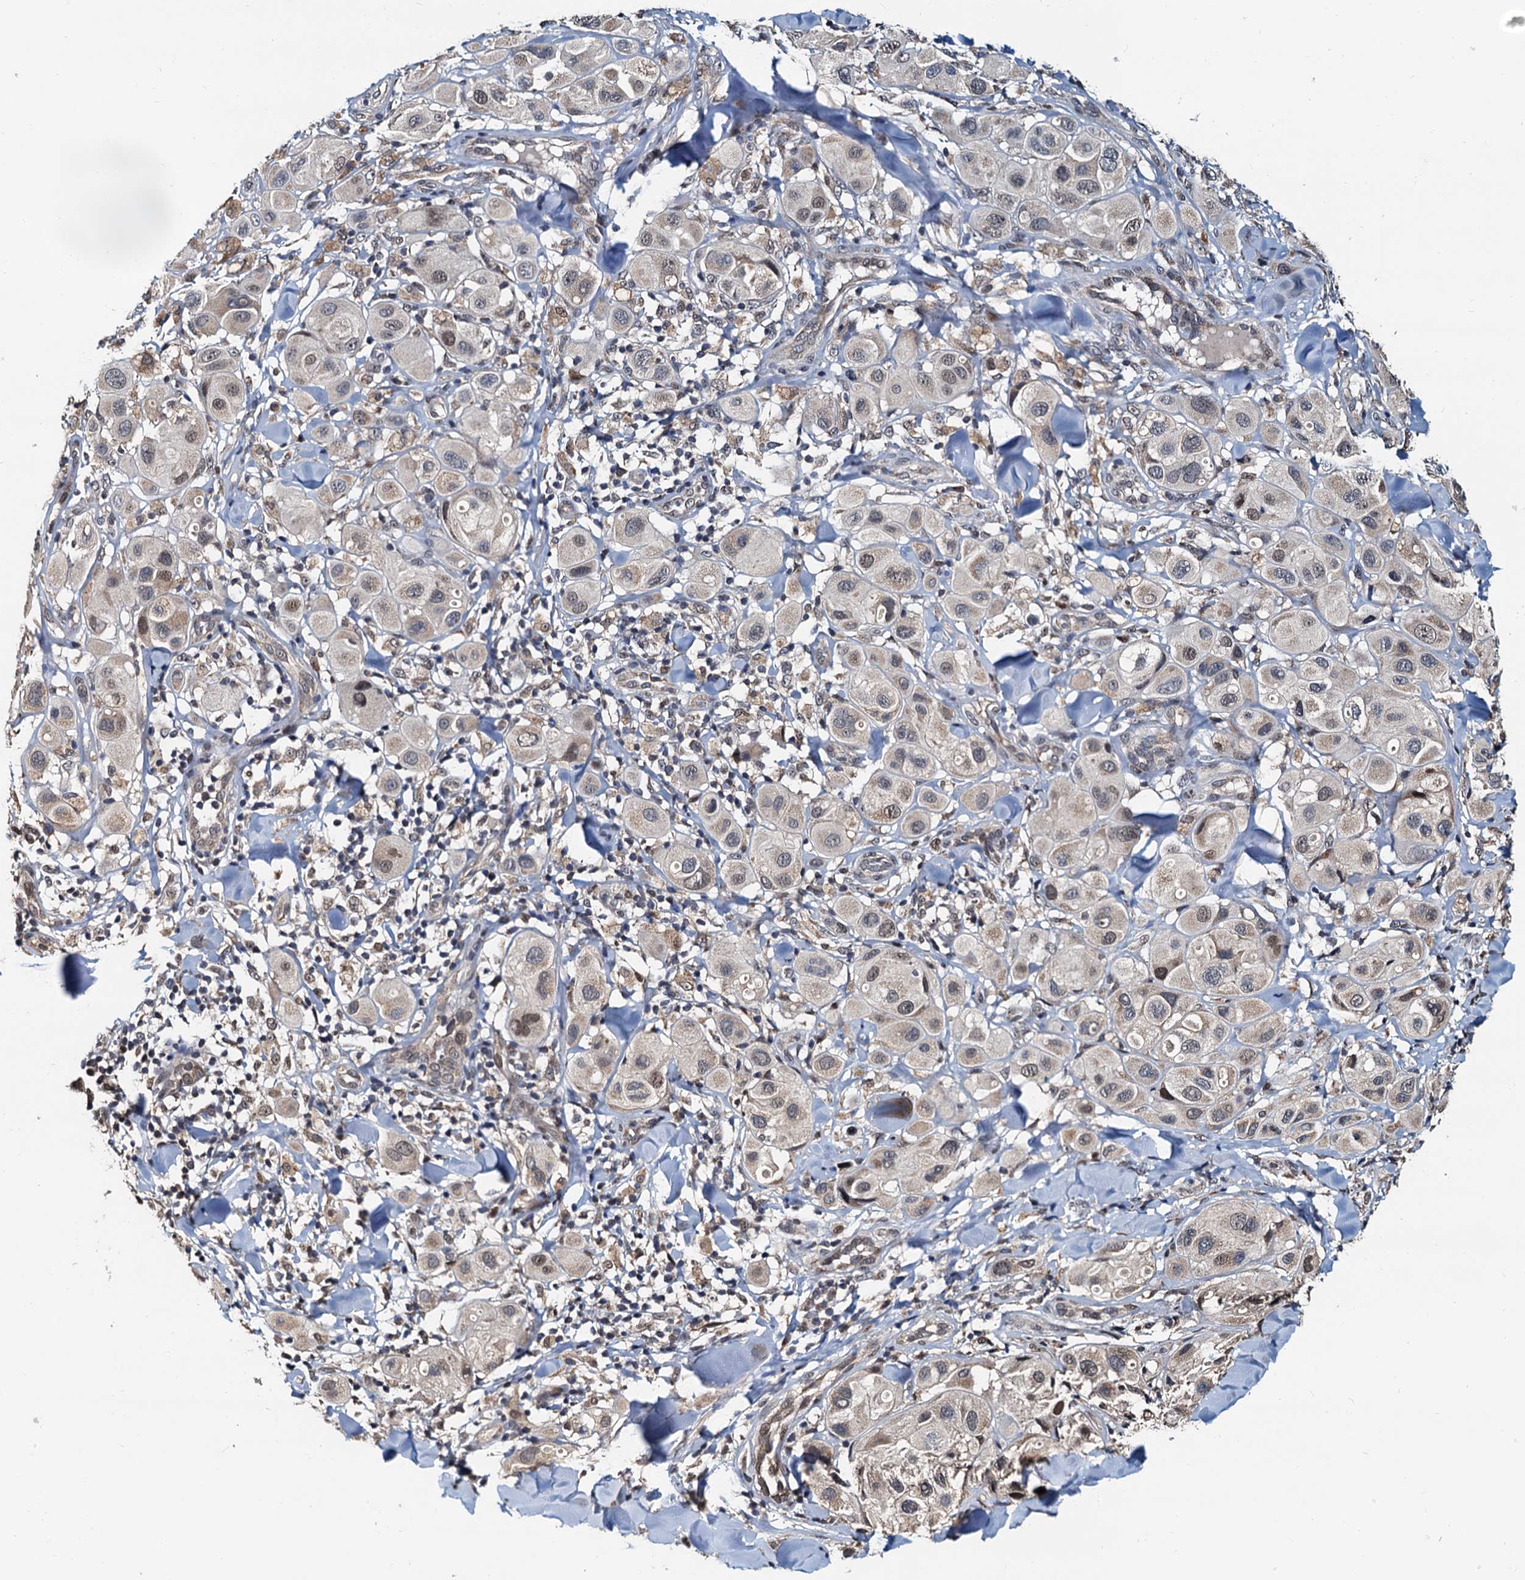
{"staining": {"intensity": "weak", "quantity": "25%-75%", "location": "cytoplasmic/membranous,nuclear"}, "tissue": "melanoma", "cell_type": "Tumor cells", "image_type": "cancer", "snomed": [{"axis": "morphology", "description": "Malignant melanoma, Metastatic site"}, {"axis": "topography", "description": "Skin"}], "caption": "Protein staining of malignant melanoma (metastatic site) tissue shows weak cytoplasmic/membranous and nuclear expression in about 25%-75% of tumor cells.", "gene": "MCMBP", "patient": {"sex": "male", "age": 41}}